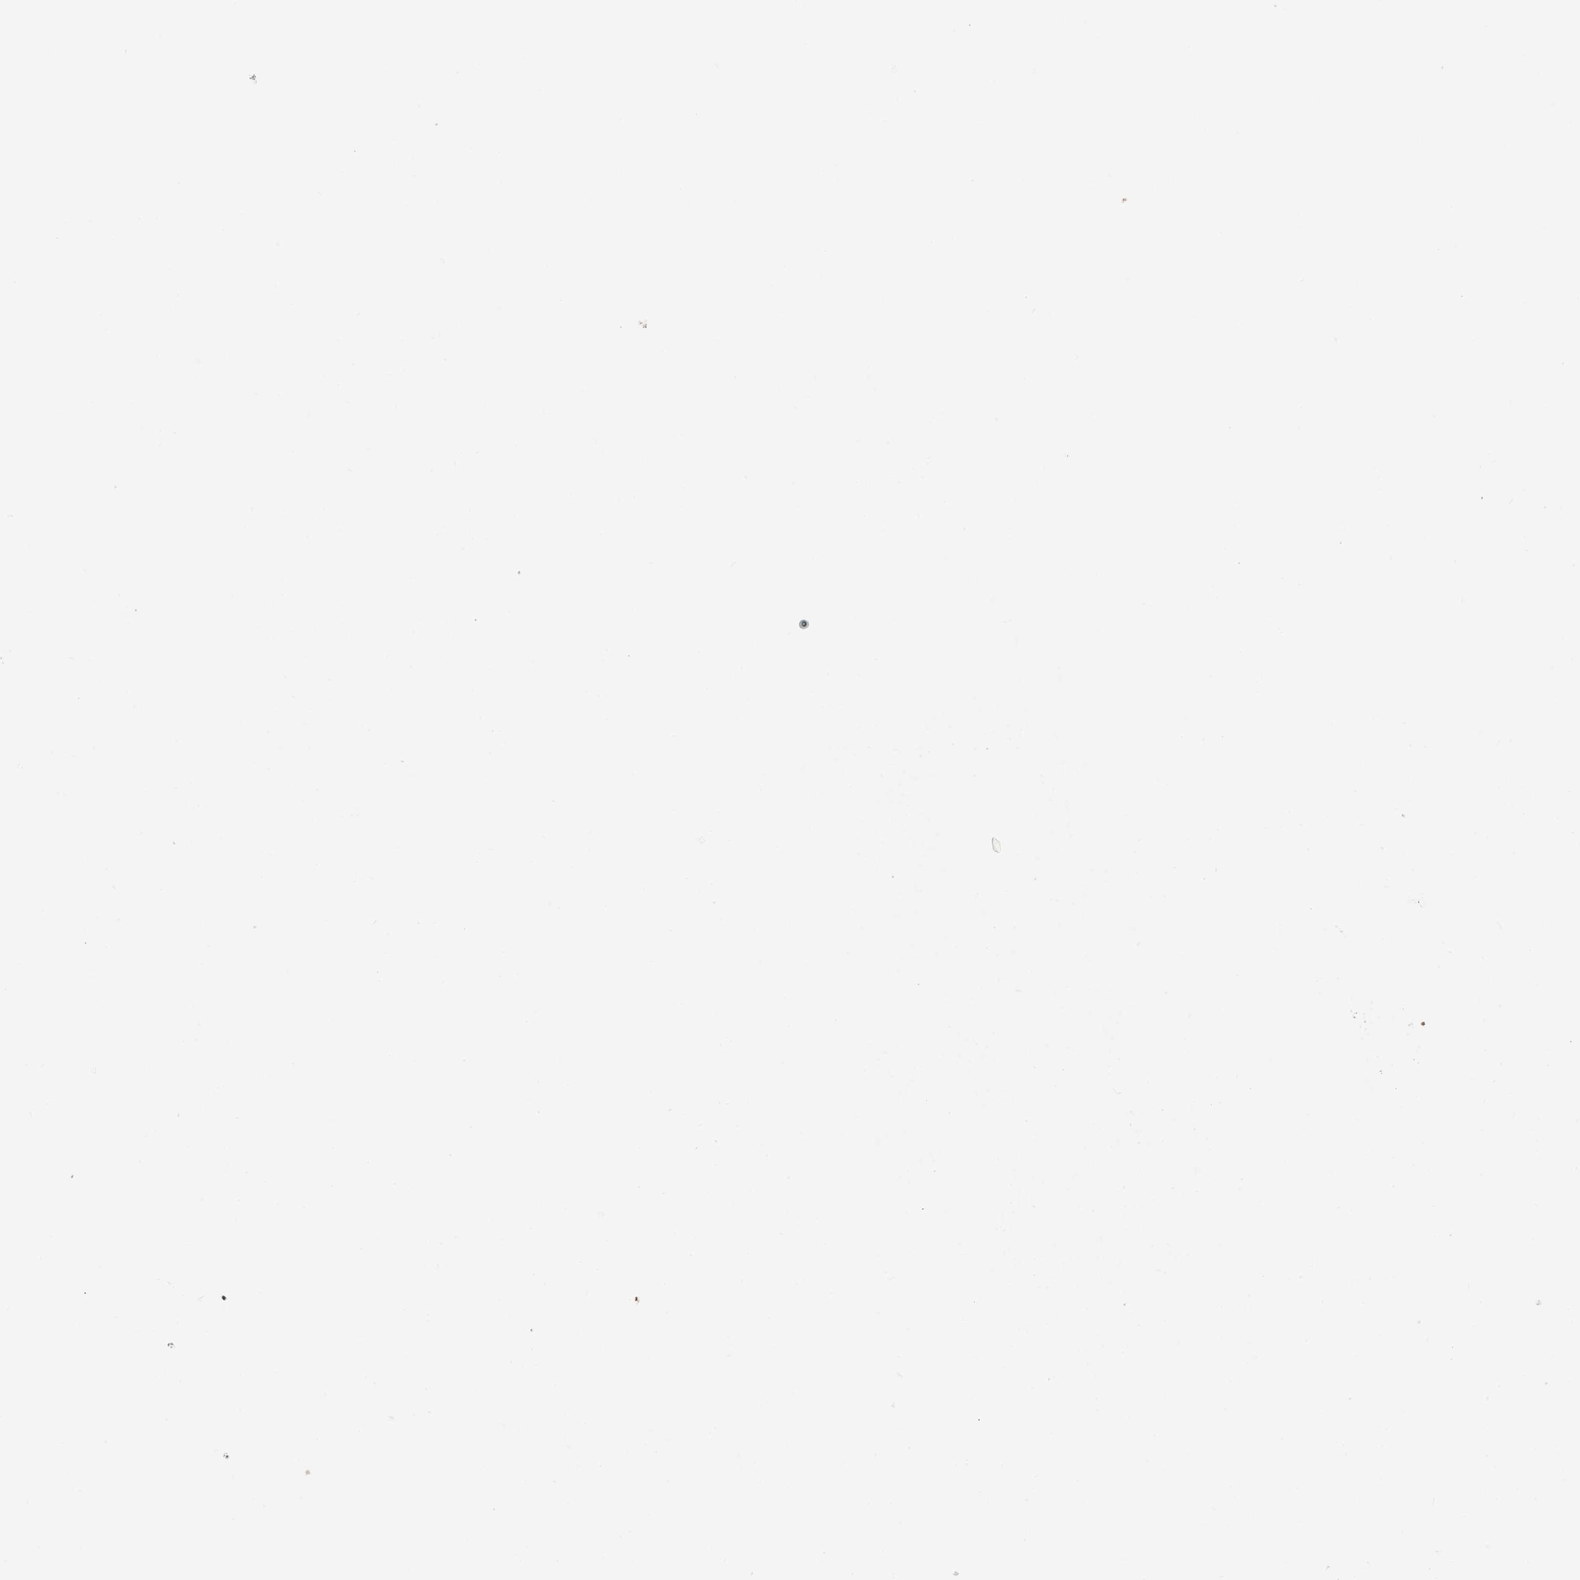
{"staining": {"intensity": "moderate", "quantity": ">75%", "location": "nuclear"}, "tissue": "lymphoma", "cell_type": "Tumor cells", "image_type": "cancer", "snomed": [{"axis": "morphology", "description": "Malignant lymphoma, non-Hodgkin's type, Low grade"}, {"axis": "topography", "description": "Lymph node"}], "caption": "Moderate nuclear expression for a protein is identified in approximately >75% of tumor cells of malignant lymphoma, non-Hodgkin's type (low-grade) using IHC.", "gene": "NUMA1", "patient": {"sex": "male", "age": 66}}